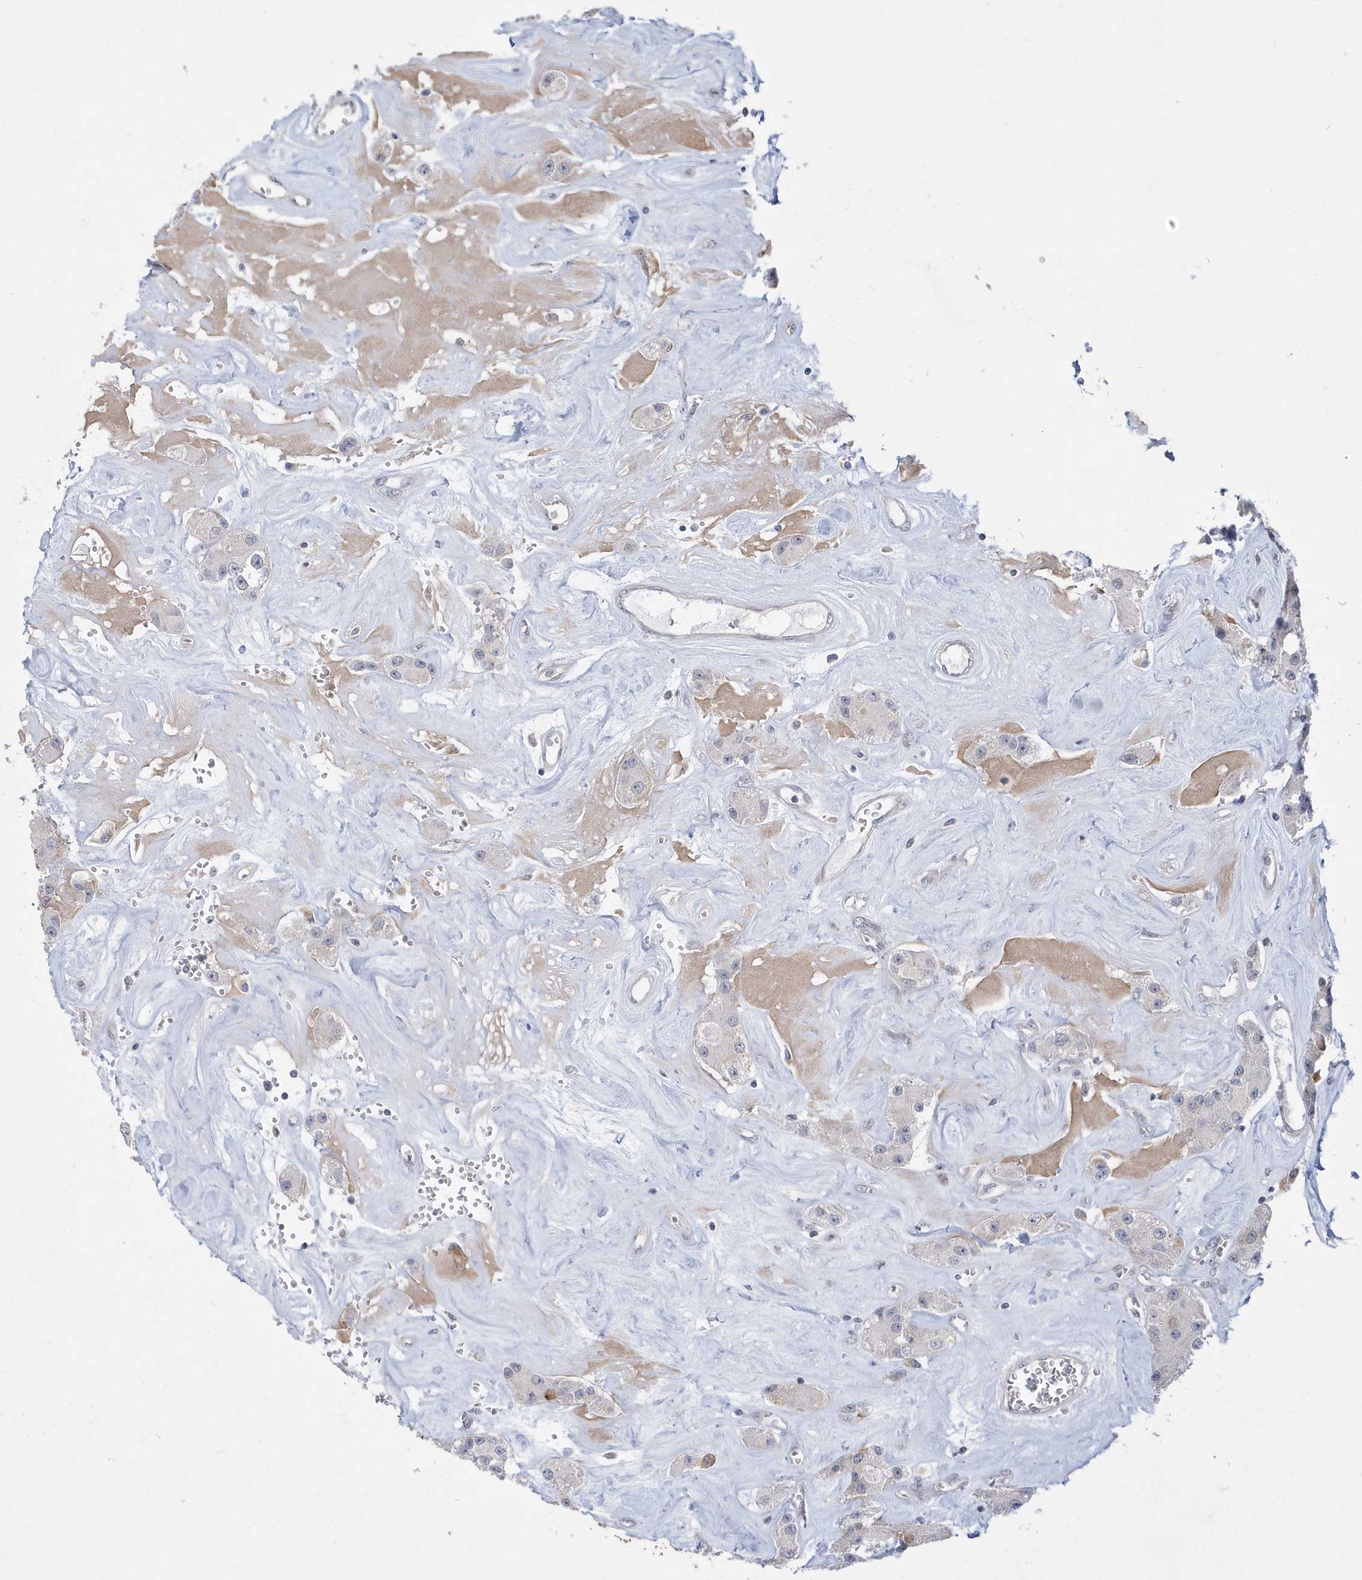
{"staining": {"intensity": "weak", "quantity": "<25%", "location": "cytoplasmic/membranous"}, "tissue": "carcinoid", "cell_type": "Tumor cells", "image_type": "cancer", "snomed": [{"axis": "morphology", "description": "Carcinoid, malignant, NOS"}, {"axis": "topography", "description": "Pancreas"}], "caption": "Carcinoid was stained to show a protein in brown. There is no significant expression in tumor cells.", "gene": "TSPEAR", "patient": {"sex": "male", "age": 41}}